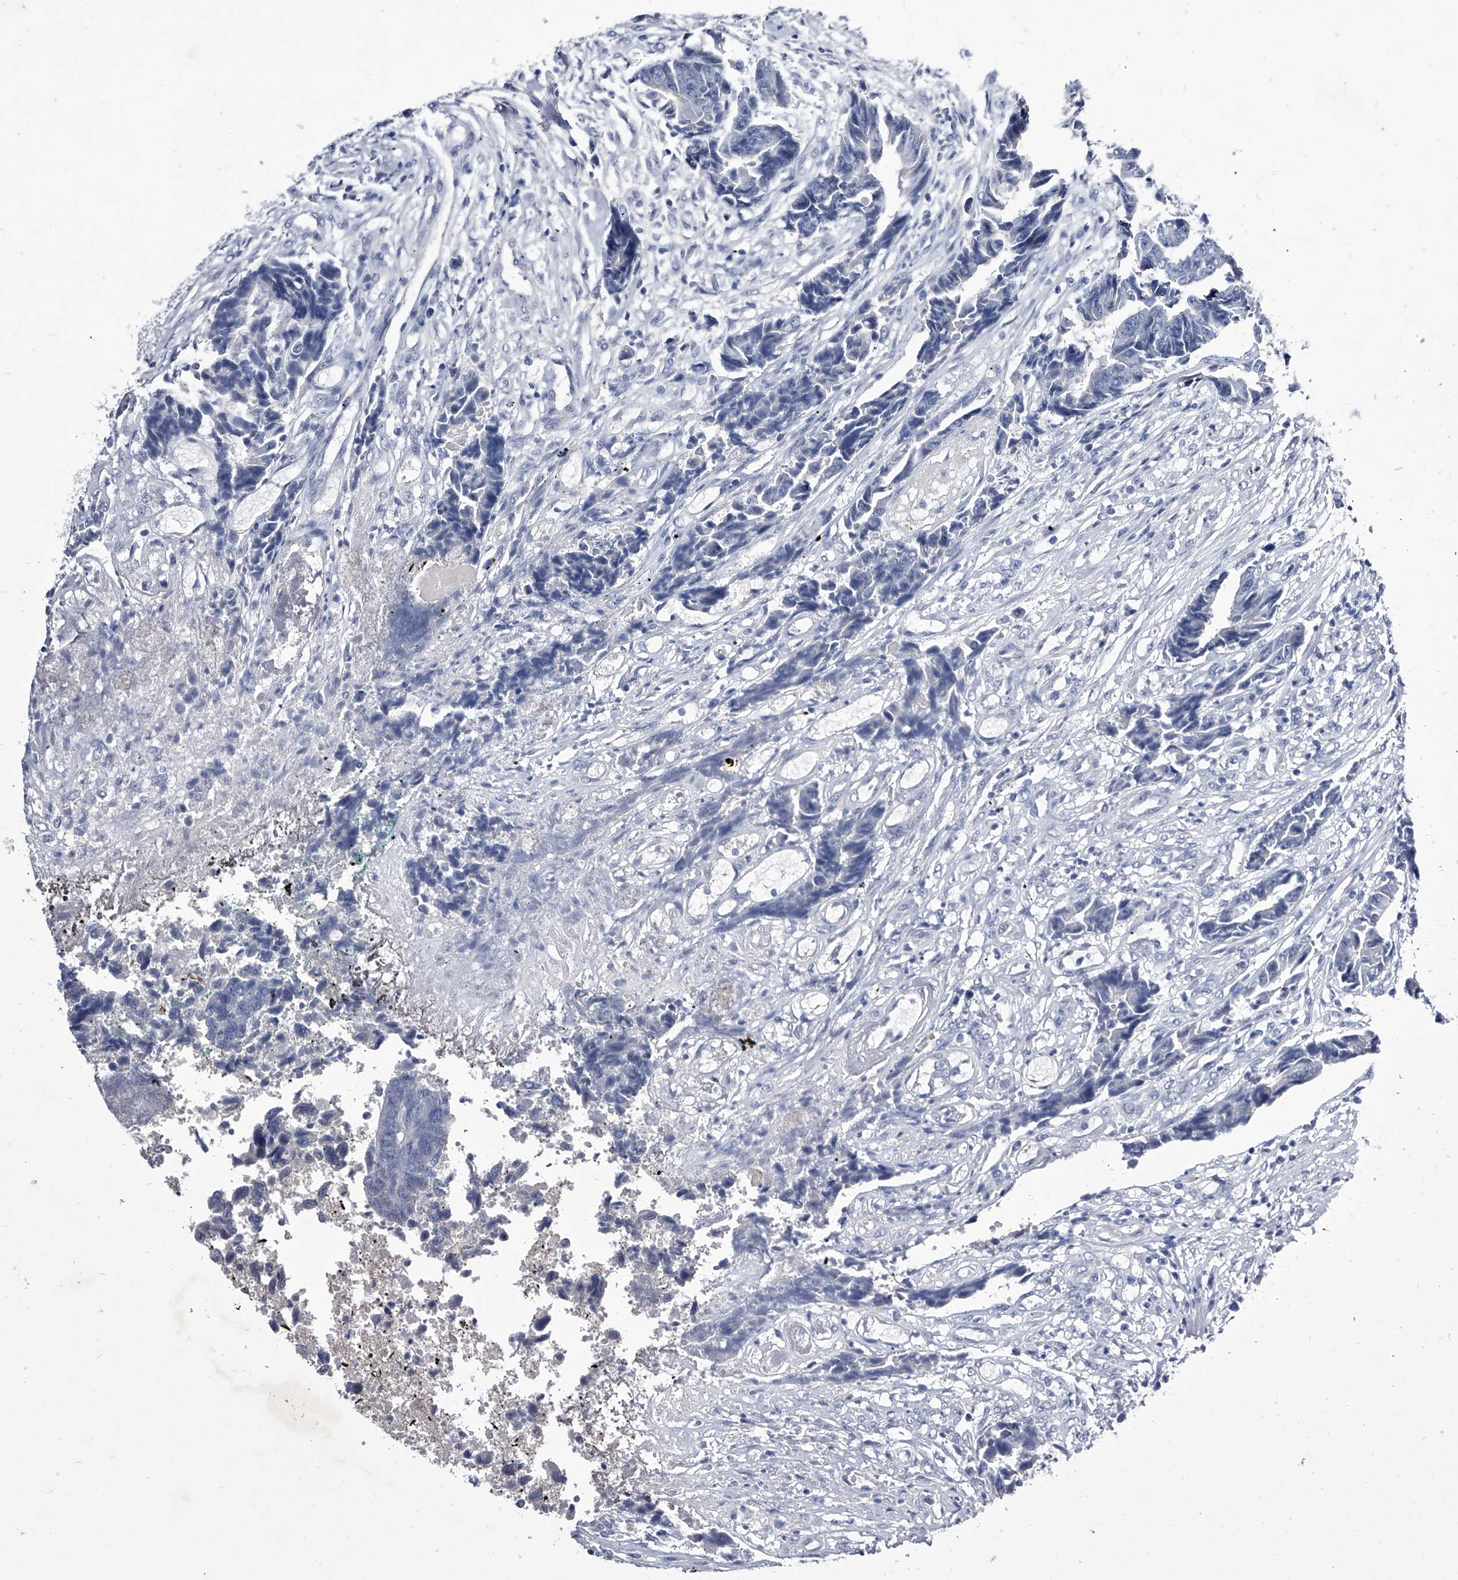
{"staining": {"intensity": "negative", "quantity": "none", "location": "none"}, "tissue": "colorectal cancer", "cell_type": "Tumor cells", "image_type": "cancer", "snomed": [{"axis": "morphology", "description": "Adenocarcinoma, NOS"}, {"axis": "topography", "description": "Rectum"}], "caption": "The image shows no significant positivity in tumor cells of colorectal adenocarcinoma.", "gene": "CRISP2", "patient": {"sex": "male", "age": 84}}